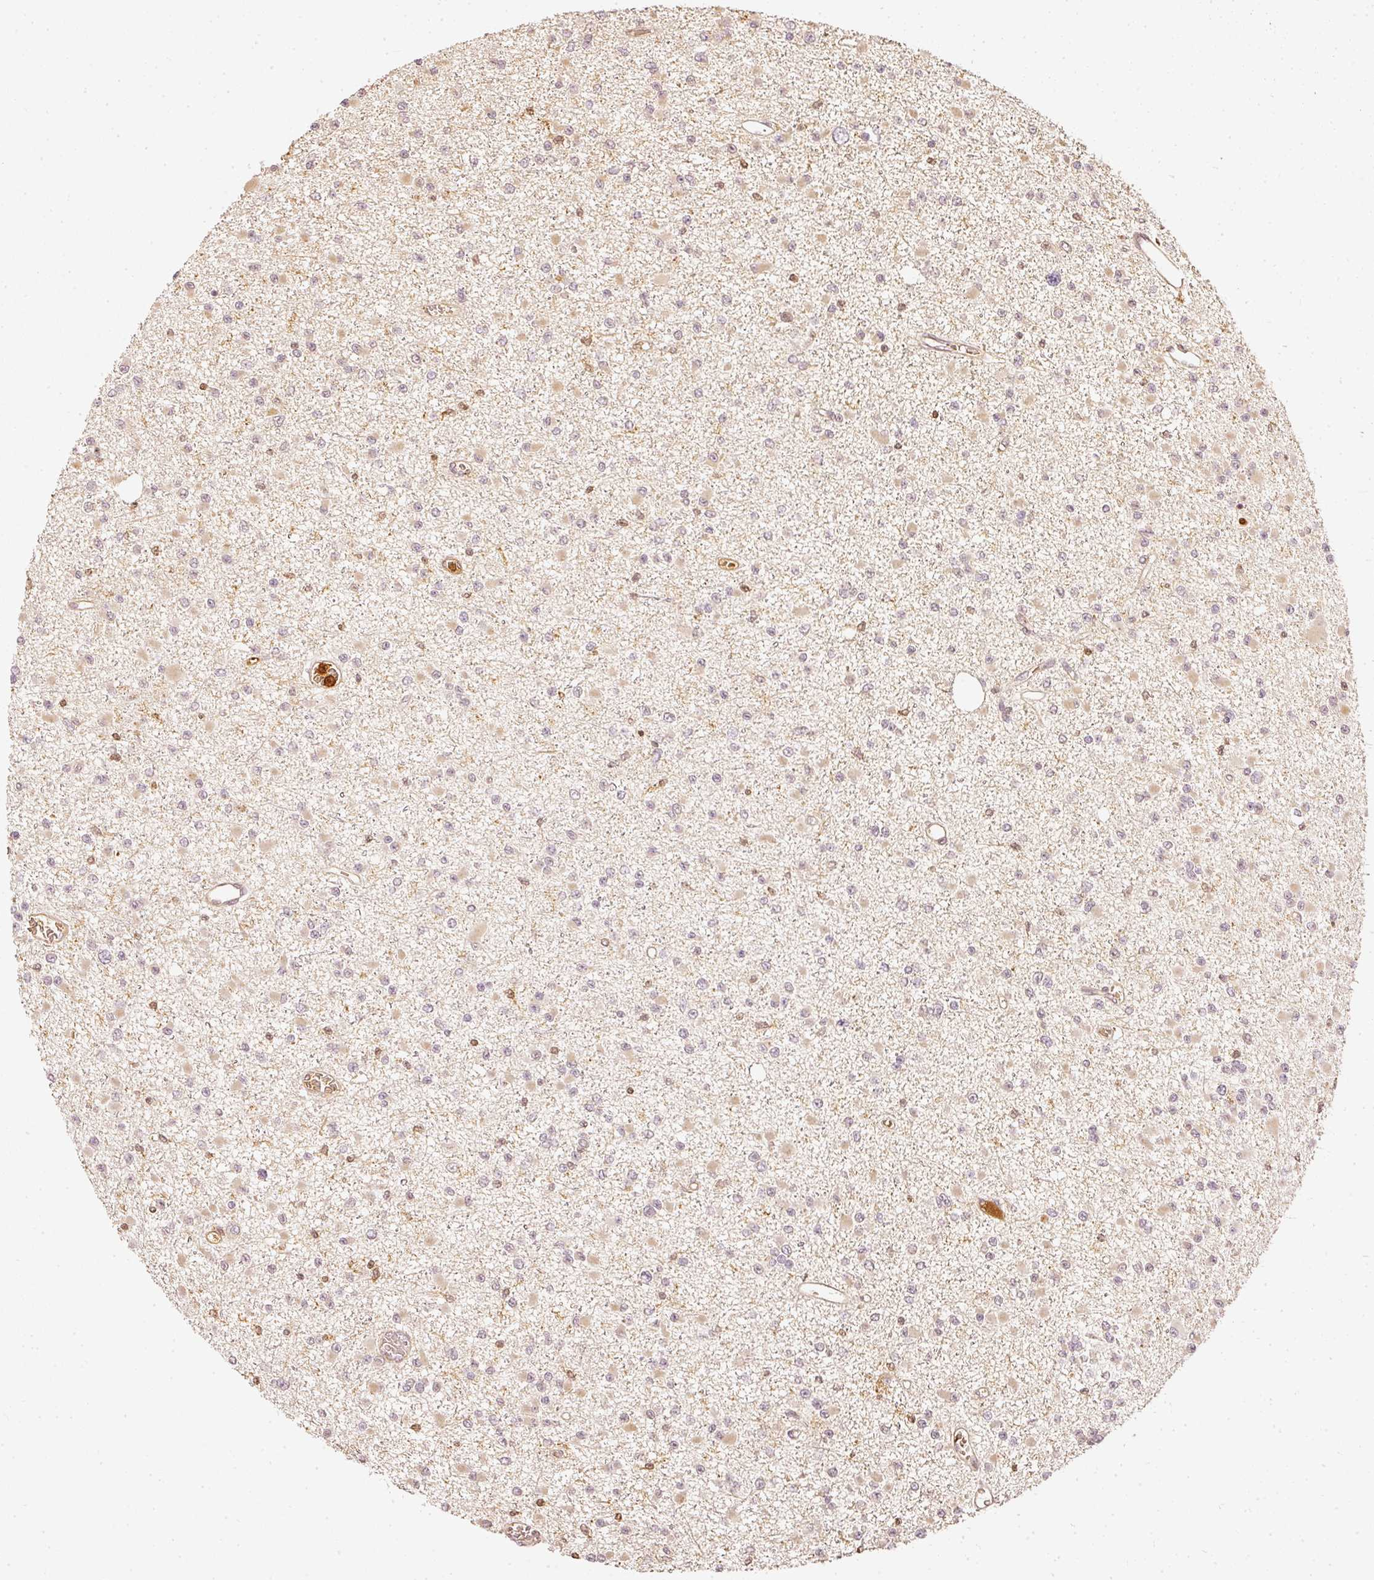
{"staining": {"intensity": "negative", "quantity": "none", "location": "none"}, "tissue": "glioma", "cell_type": "Tumor cells", "image_type": "cancer", "snomed": [{"axis": "morphology", "description": "Glioma, malignant, Low grade"}, {"axis": "topography", "description": "Brain"}], "caption": "A histopathology image of human glioma is negative for staining in tumor cells.", "gene": "PFN1", "patient": {"sex": "female", "age": 22}}